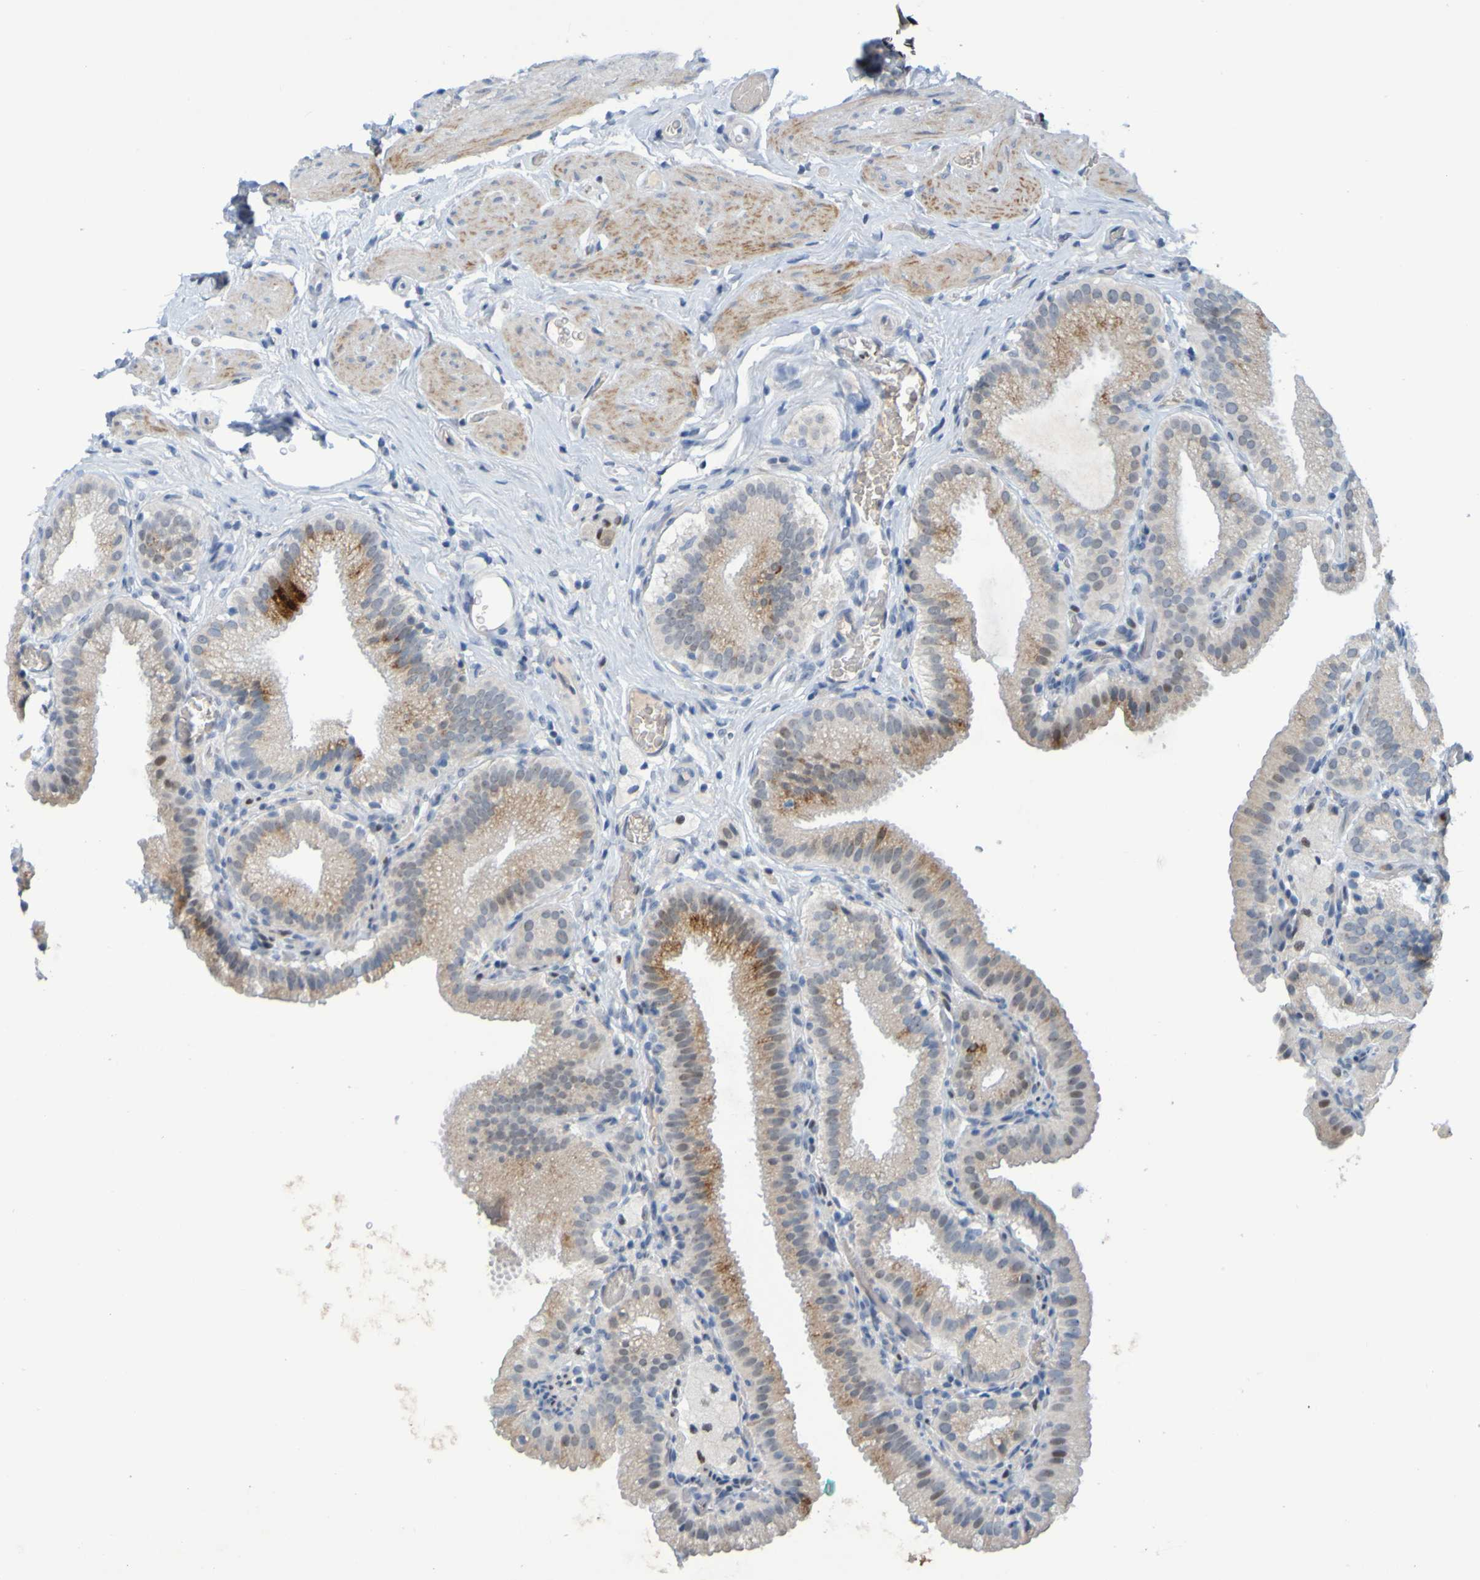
{"staining": {"intensity": "moderate", "quantity": ">75%", "location": "cytoplasmic/membranous"}, "tissue": "gallbladder", "cell_type": "Glandular cells", "image_type": "normal", "snomed": [{"axis": "morphology", "description": "Normal tissue, NOS"}, {"axis": "topography", "description": "Gallbladder"}], "caption": "This photomicrograph demonstrates IHC staining of benign human gallbladder, with medium moderate cytoplasmic/membranous expression in about >75% of glandular cells.", "gene": "USP36", "patient": {"sex": "male", "age": 54}}